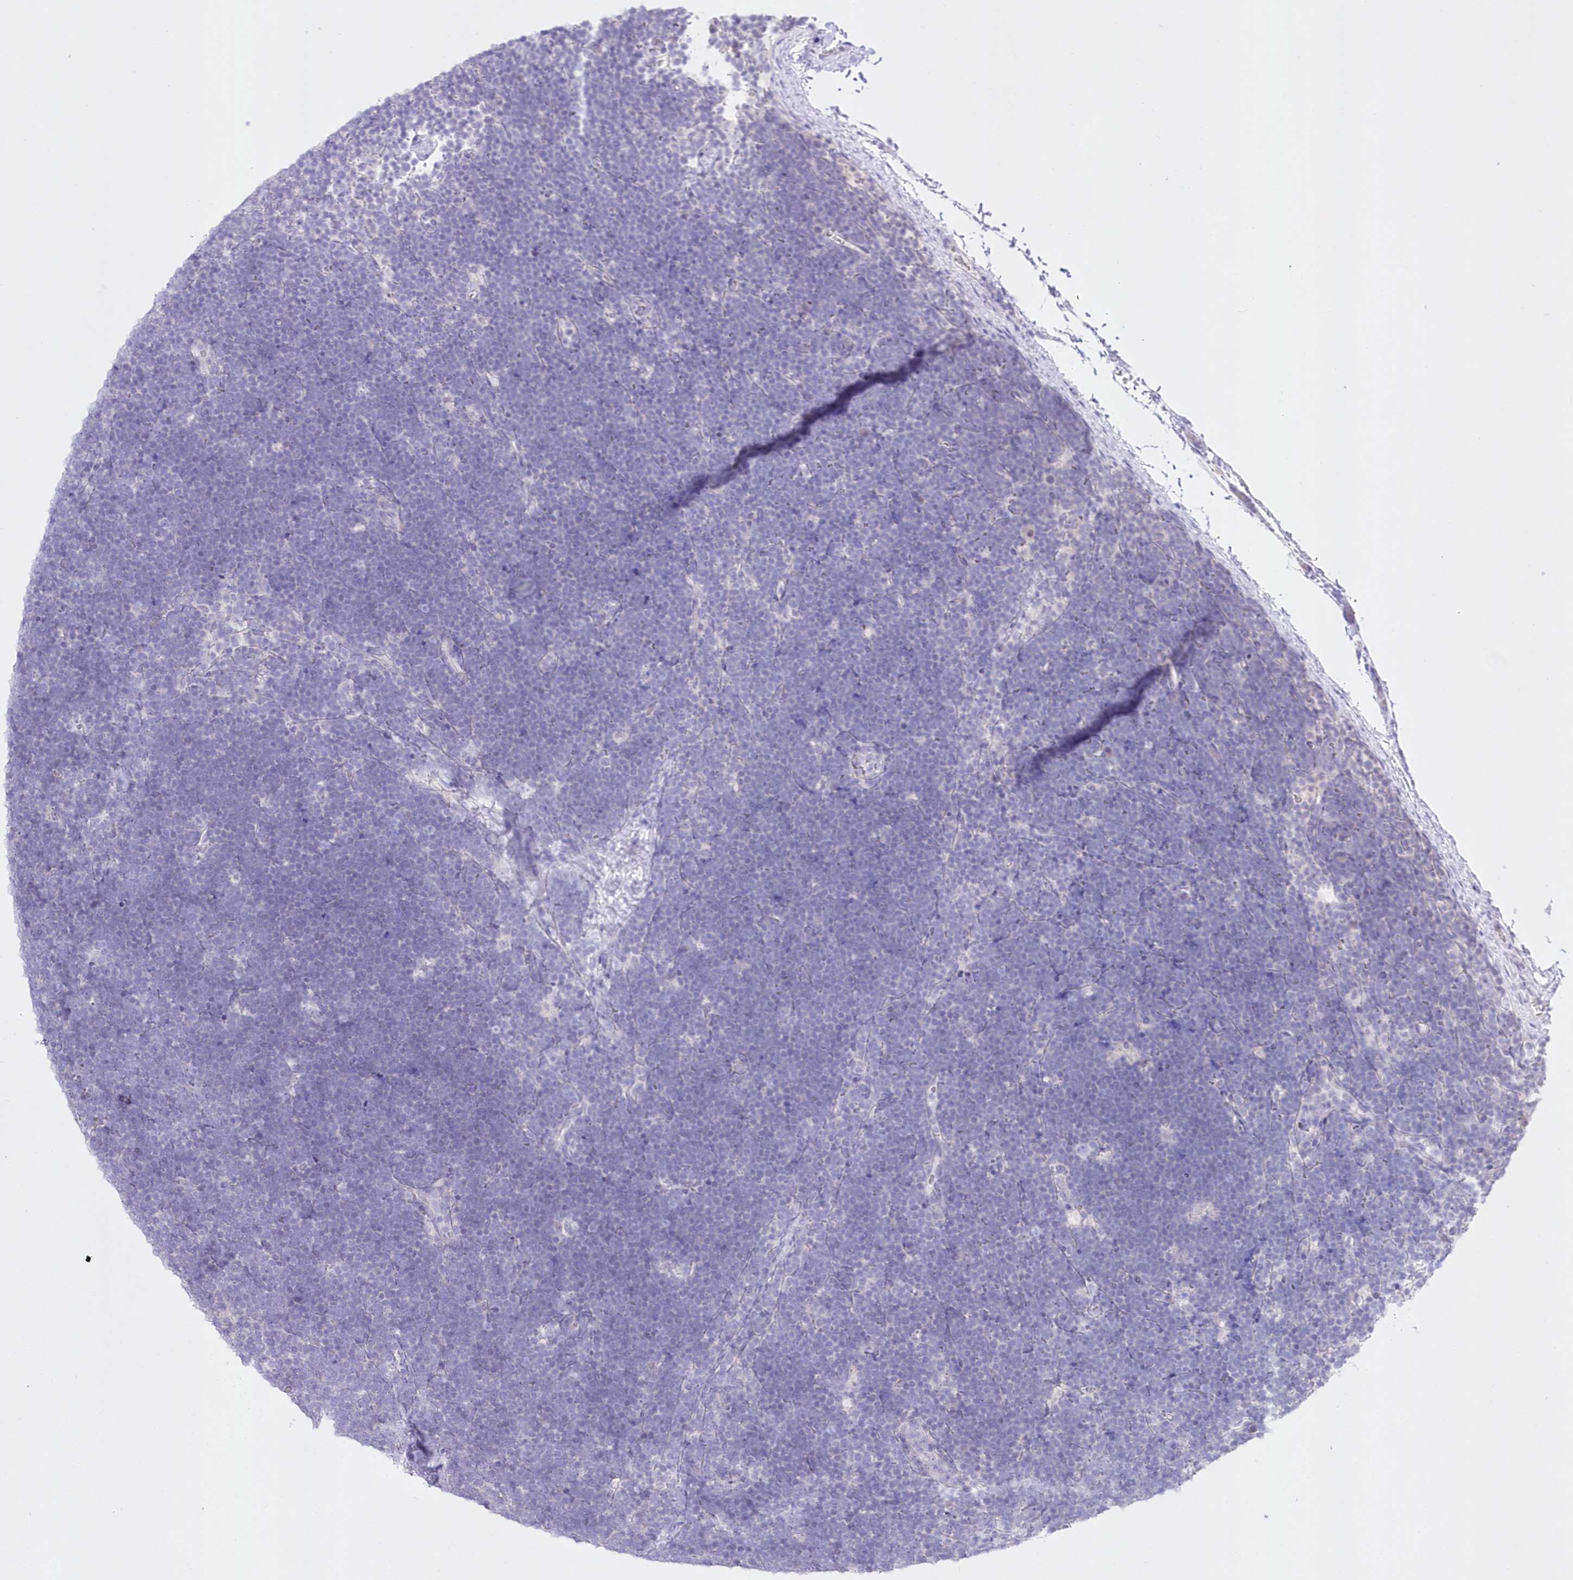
{"staining": {"intensity": "negative", "quantity": "none", "location": "none"}, "tissue": "lymphoma", "cell_type": "Tumor cells", "image_type": "cancer", "snomed": [{"axis": "morphology", "description": "Malignant lymphoma, non-Hodgkin's type, High grade"}, {"axis": "topography", "description": "Lymph node"}], "caption": "Photomicrograph shows no protein positivity in tumor cells of malignant lymphoma, non-Hodgkin's type (high-grade) tissue.", "gene": "UBA6", "patient": {"sex": "male", "age": 13}}